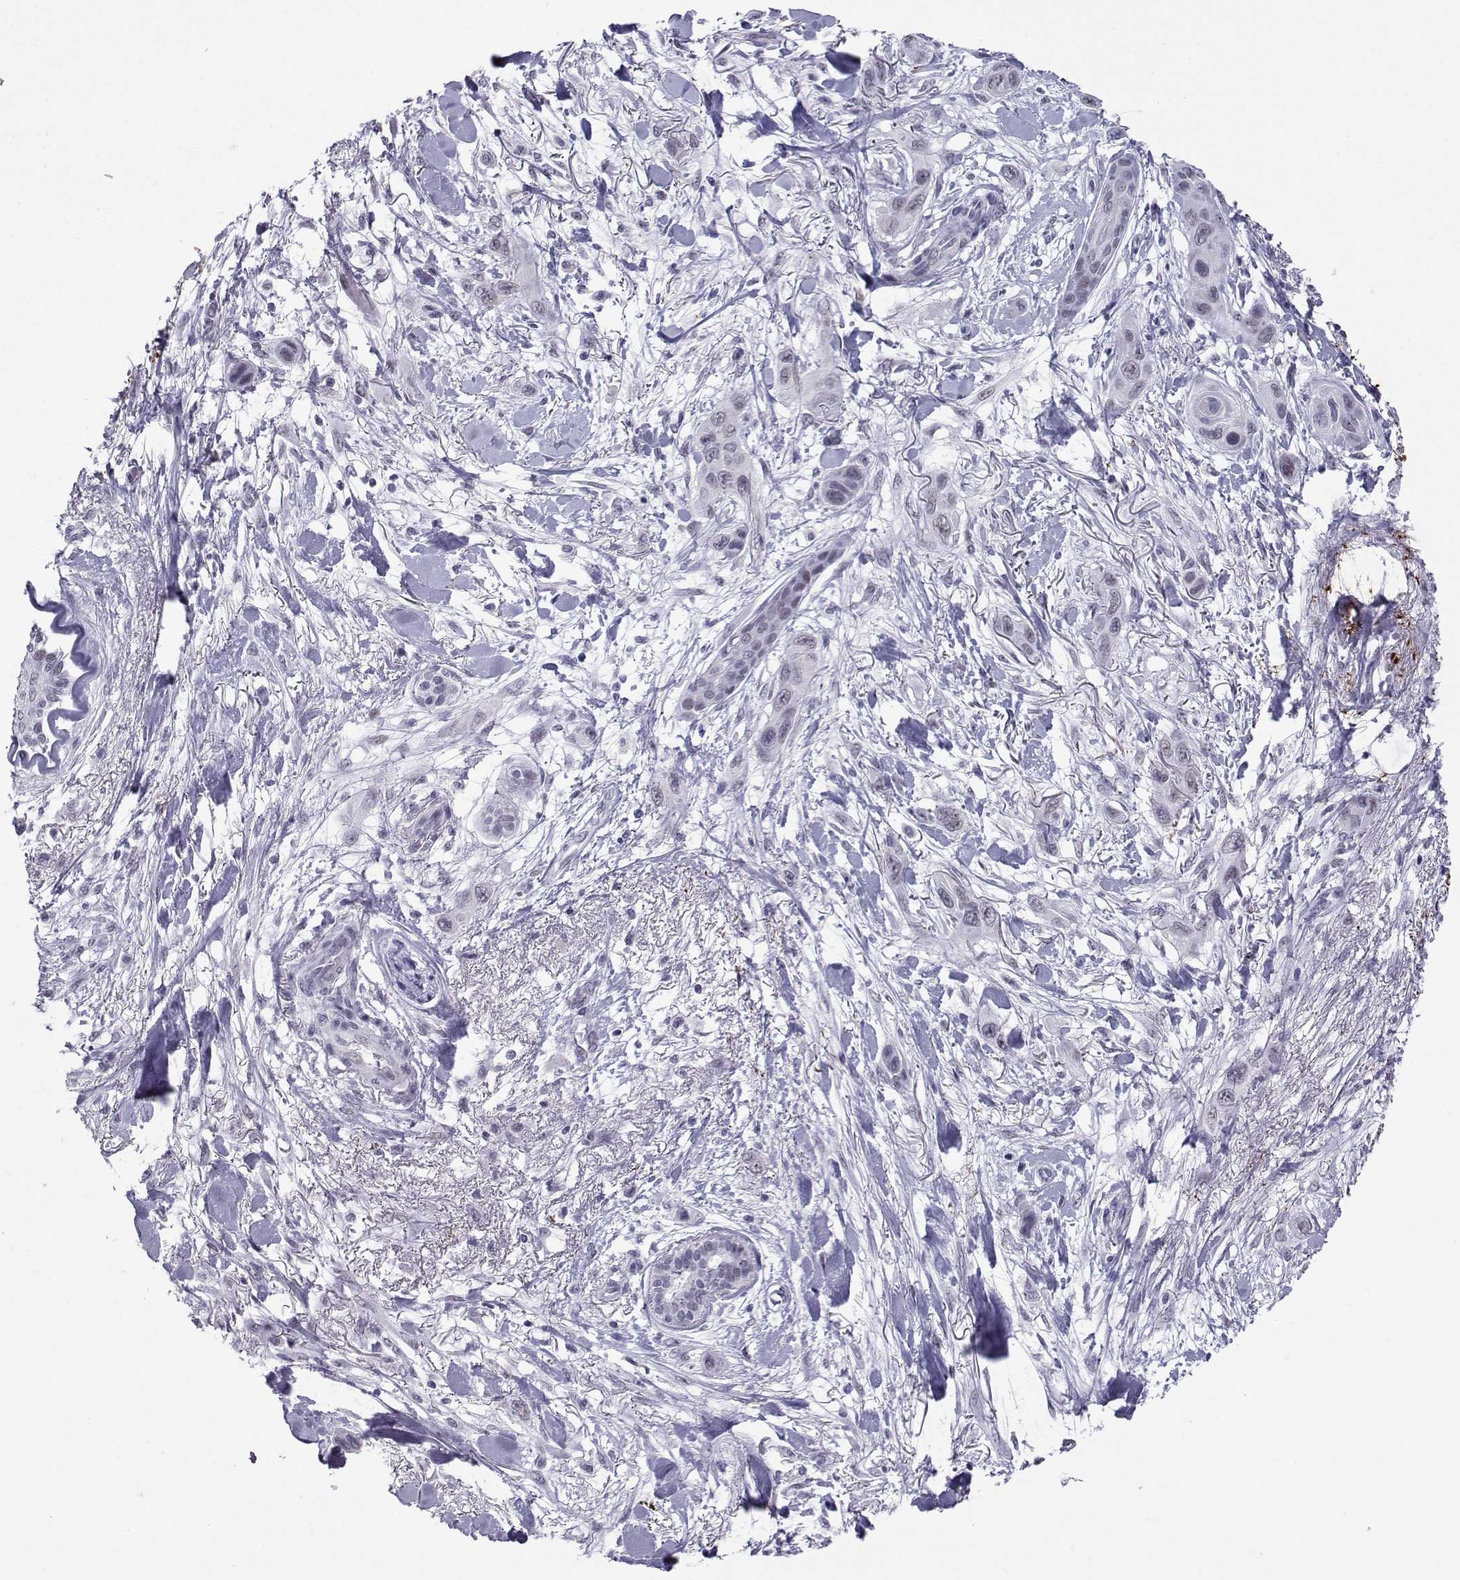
{"staining": {"intensity": "weak", "quantity": "<25%", "location": "nuclear"}, "tissue": "skin cancer", "cell_type": "Tumor cells", "image_type": "cancer", "snomed": [{"axis": "morphology", "description": "Squamous cell carcinoma, NOS"}, {"axis": "topography", "description": "Skin"}], "caption": "Tumor cells show no significant protein positivity in skin cancer. The staining was performed using DAB to visualize the protein expression in brown, while the nuclei were stained in blue with hematoxylin (Magnification: 20x).", "gene": "LORICRIN", "patient": {"sex": "male", "age": 79}}